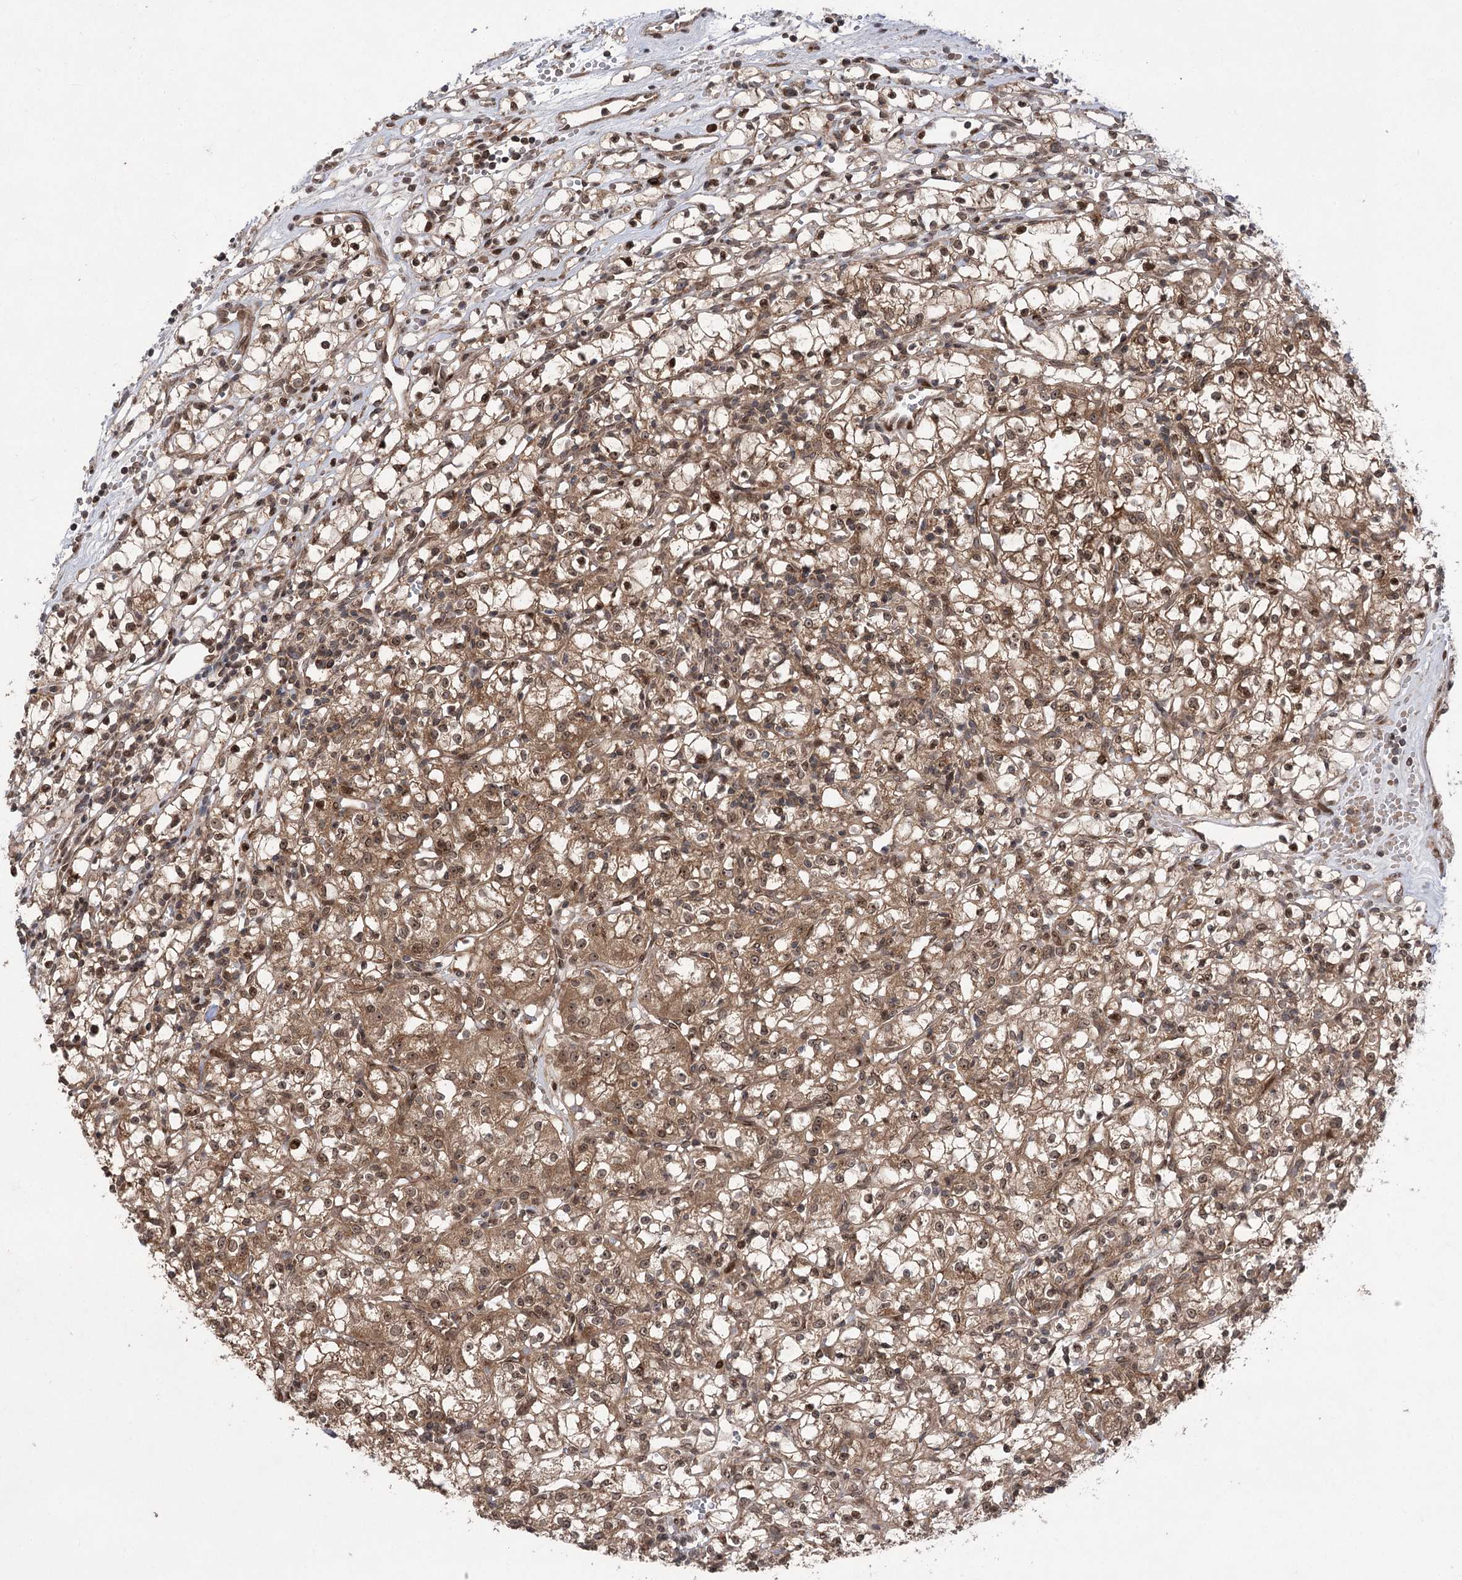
{"staining": {"intensity": "moderate", "quantity": ">75%", "location": "cytoplasmic/membranous,nuclear"}, "tissue": "renal cancer", "cell_type": "Tumor cells", "image_type": "cancer", "snomed": [{"axis": "morphology", "description": "Adenocarcinoma, NOS"}, {"axis": "topography", "description": "Kidney"}], "caption": "An image showing moderate cytoplasmic/membranous and nuclear expression in about >75% of tumor cells in renal cancer, as visualized by brown immunohistochemical staining.", "gene": "TENM2", "patient": {"sex": "female", "age": 59}}